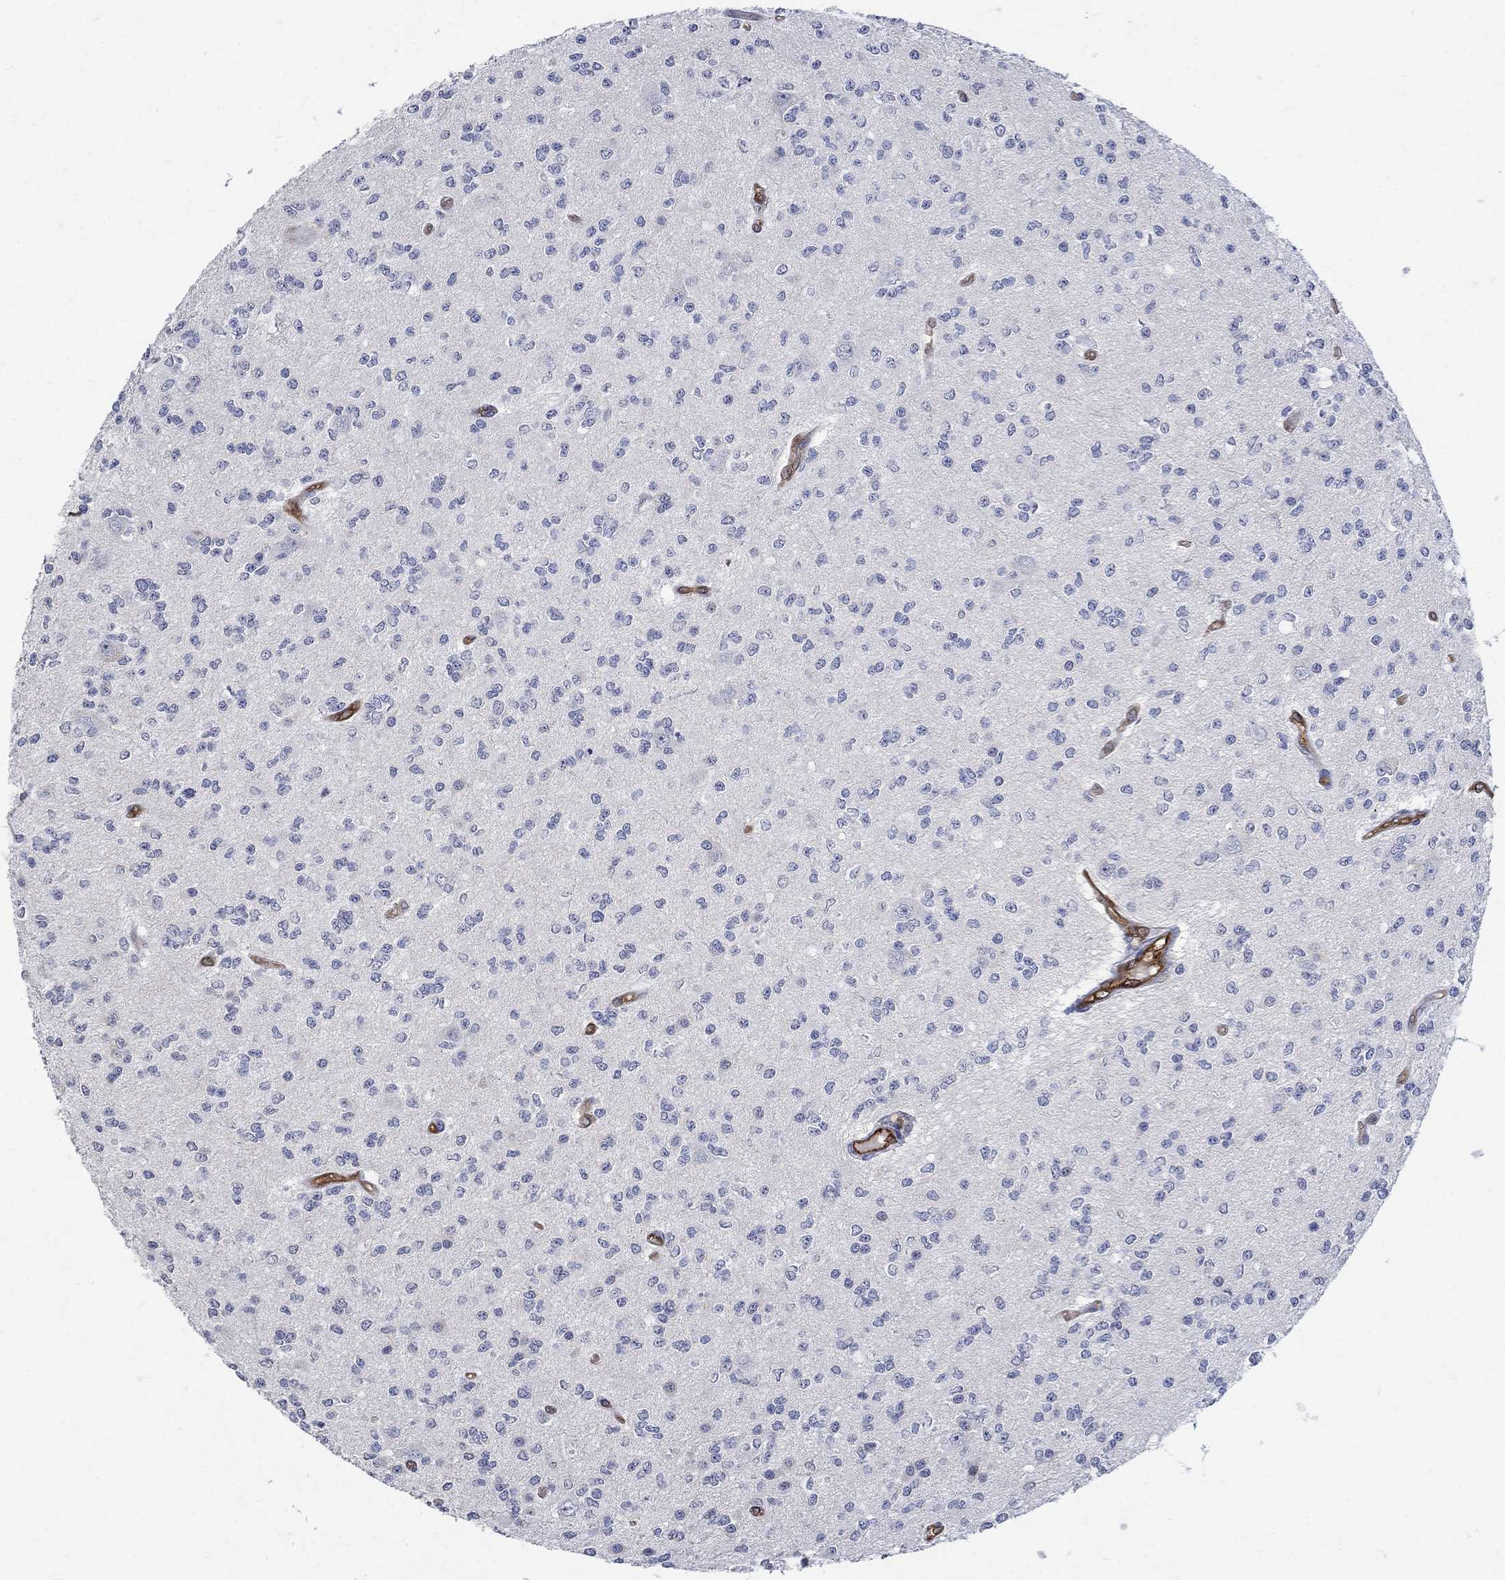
{"staining": {"intensity": "negative", "quantity": "none", "location": "none"}, "tissue": "glioma", "cell_type": "Tumor cells", "image_type": "cancer", "snomed": [{"axis": "morphology", "description": "Glioma, malignant, Low grade"}, {"axis": "topography", "description": "Brain"}], "caption": "IHC image of neoplastic tissue: human malignant glioma (low-grade) stained with DAB (3,3'-diaminobenzidine) displays no significant protein positivity in tumor cells.", "gene": "TGM2", "patient": {"sex": "male", "age": 67}}